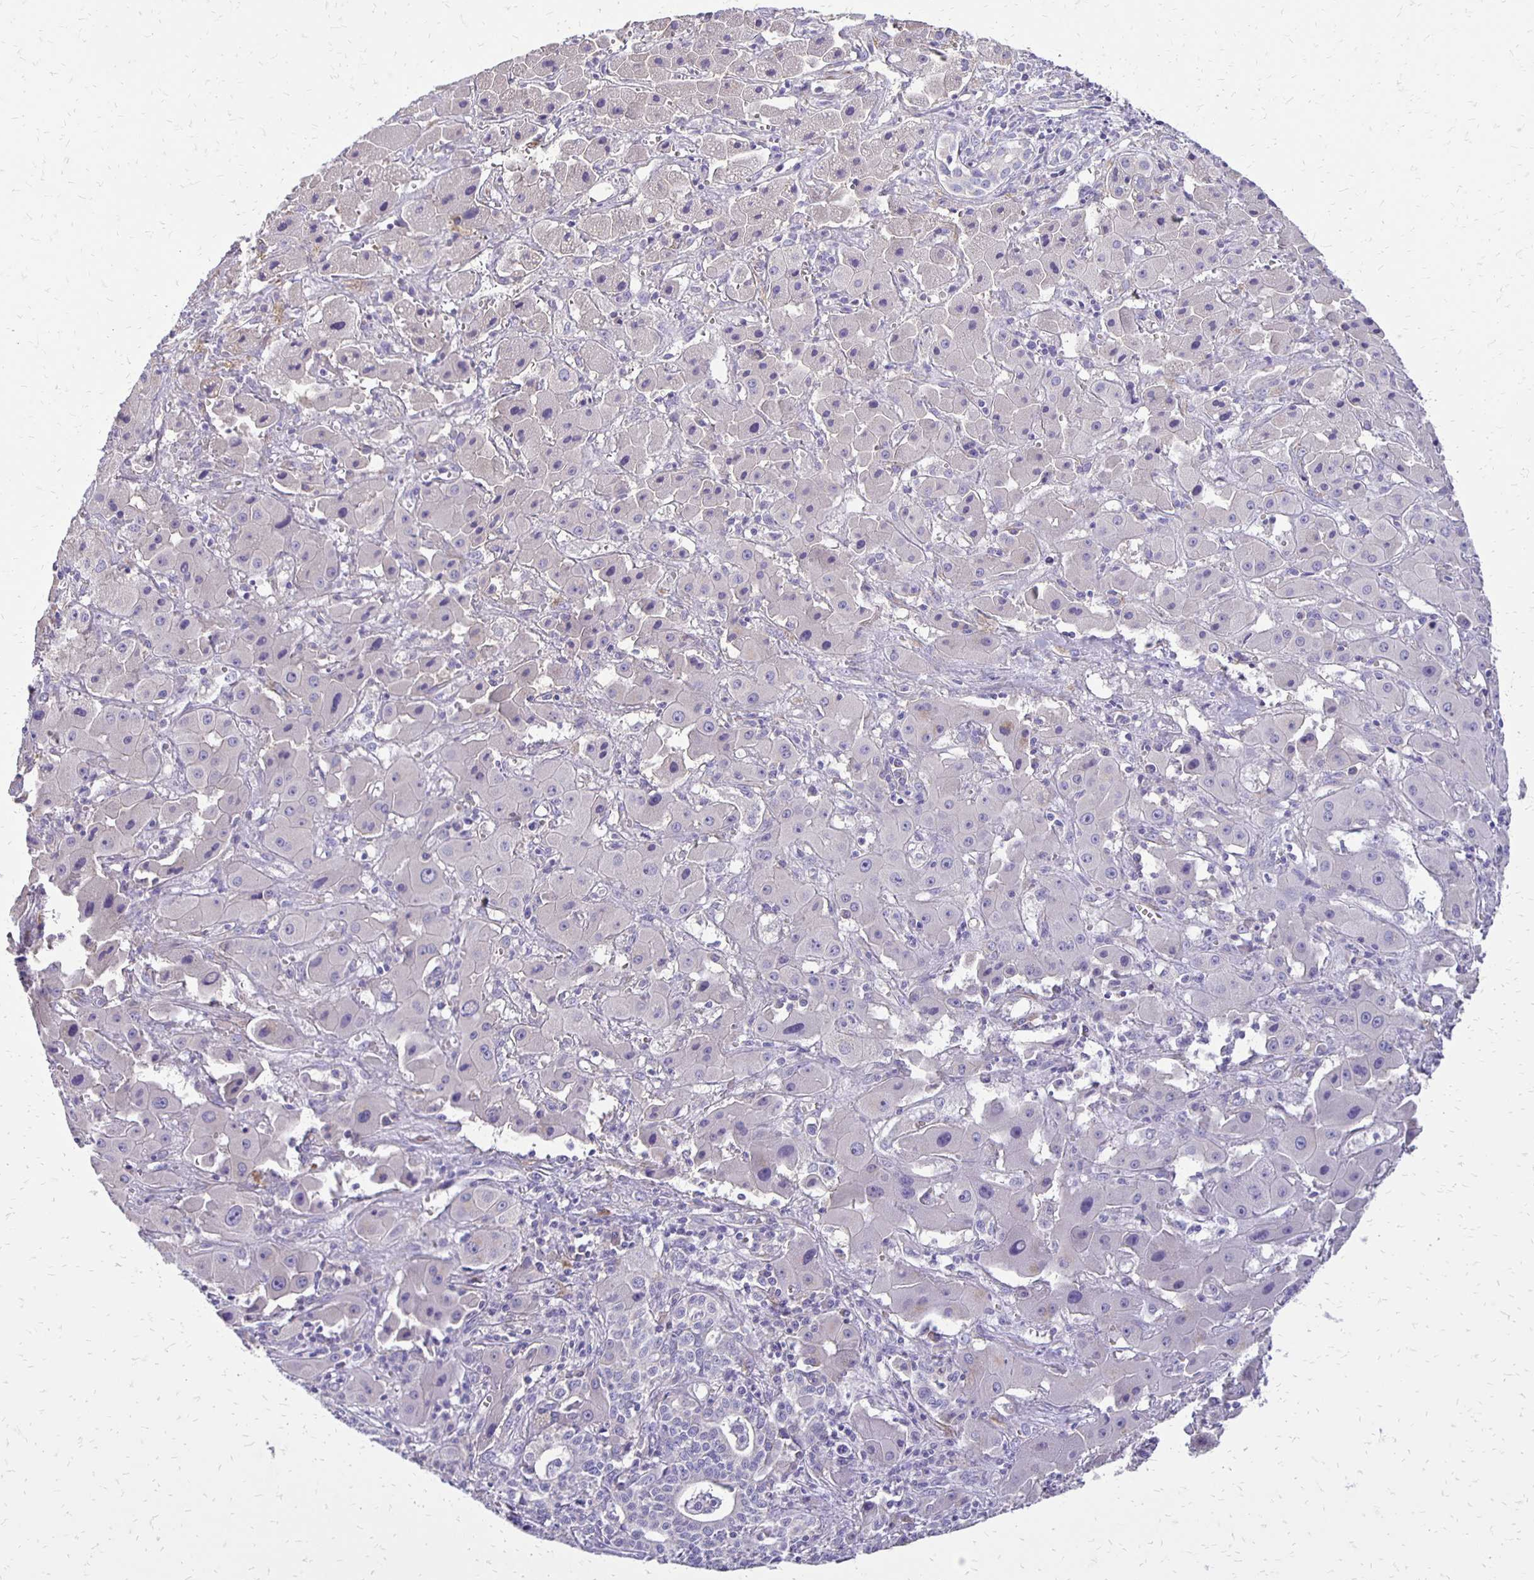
{"staining": {"intensity": "negative", "quantity": "none", "location": "none"}, "tissue": "liver cancer", "cell_type": "Tumor cells", "image_type": "cancer", "snomed": [{"axis": "morphology", "description": "Cholangiocarcinoma"}, {"axis": "topography", "description": "Liver"}], "caption": "An immunohistochemistry histopathology image of liver cholangiocarcinoma is shown. There is no staining in tumor cells of liver cholangiocarcinoma.", "gene": "ANKRD45", "patient": {"sex": "female", "age": 61}}